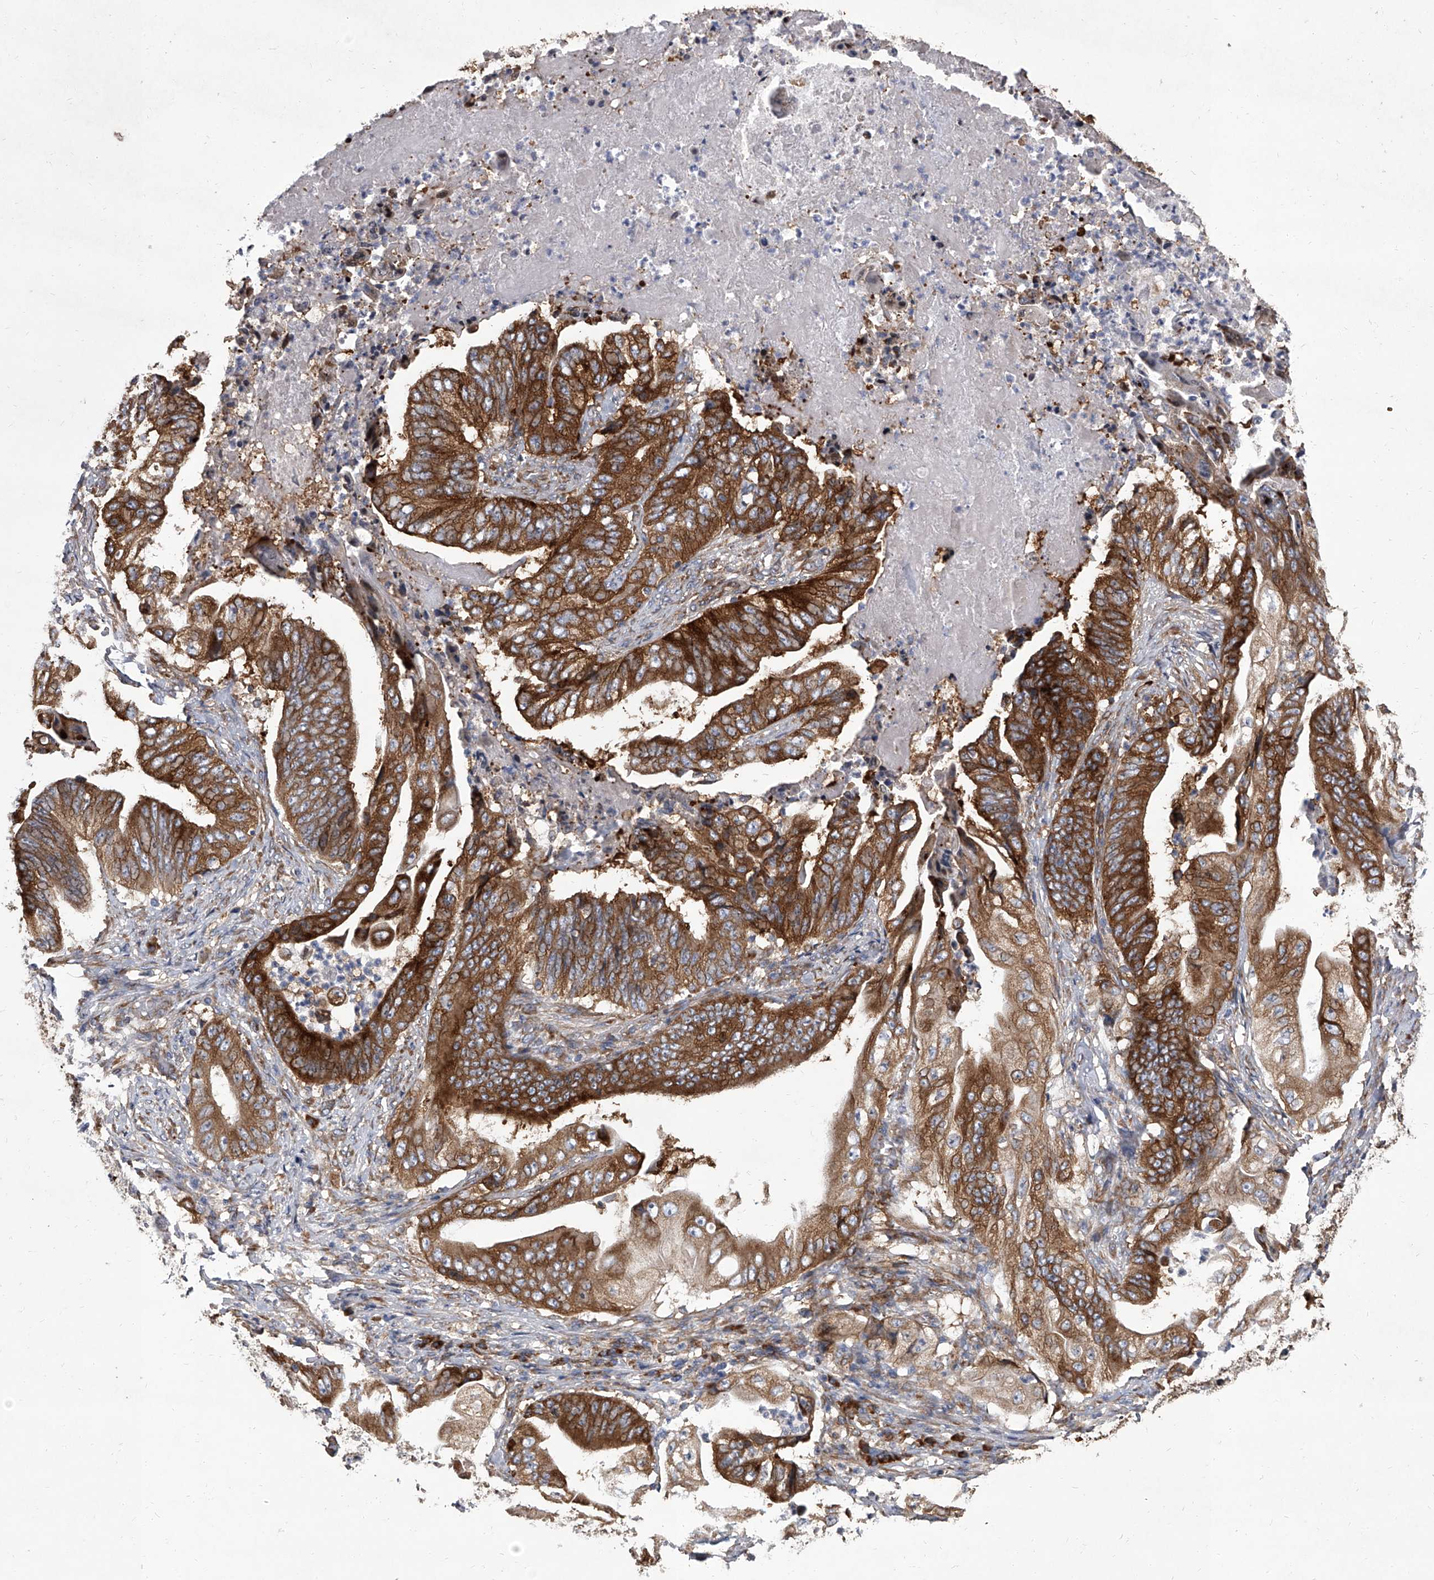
{"staining": {"intensity": "strong", "quantity": ">75%", "location": "cytoplasmic/membranous"}, "tissue": "stomach cancer", "cell_type": "Tumor cells", "image_type": "cancer", "snomed": [{"axis": "morphology", "description": "Adenocarcinoma, NOS"}, {"axis": "topography", "description": "Stomach"}], "caption": "This photomicrograph reveals IHC staining of stomach adenocarcinoma, with high strong cytoplasmic/membranous staining in approximately >75% of tumor cells.", "gene": "EIF2S2", "patient": {"sex": "female", "age": 73}}